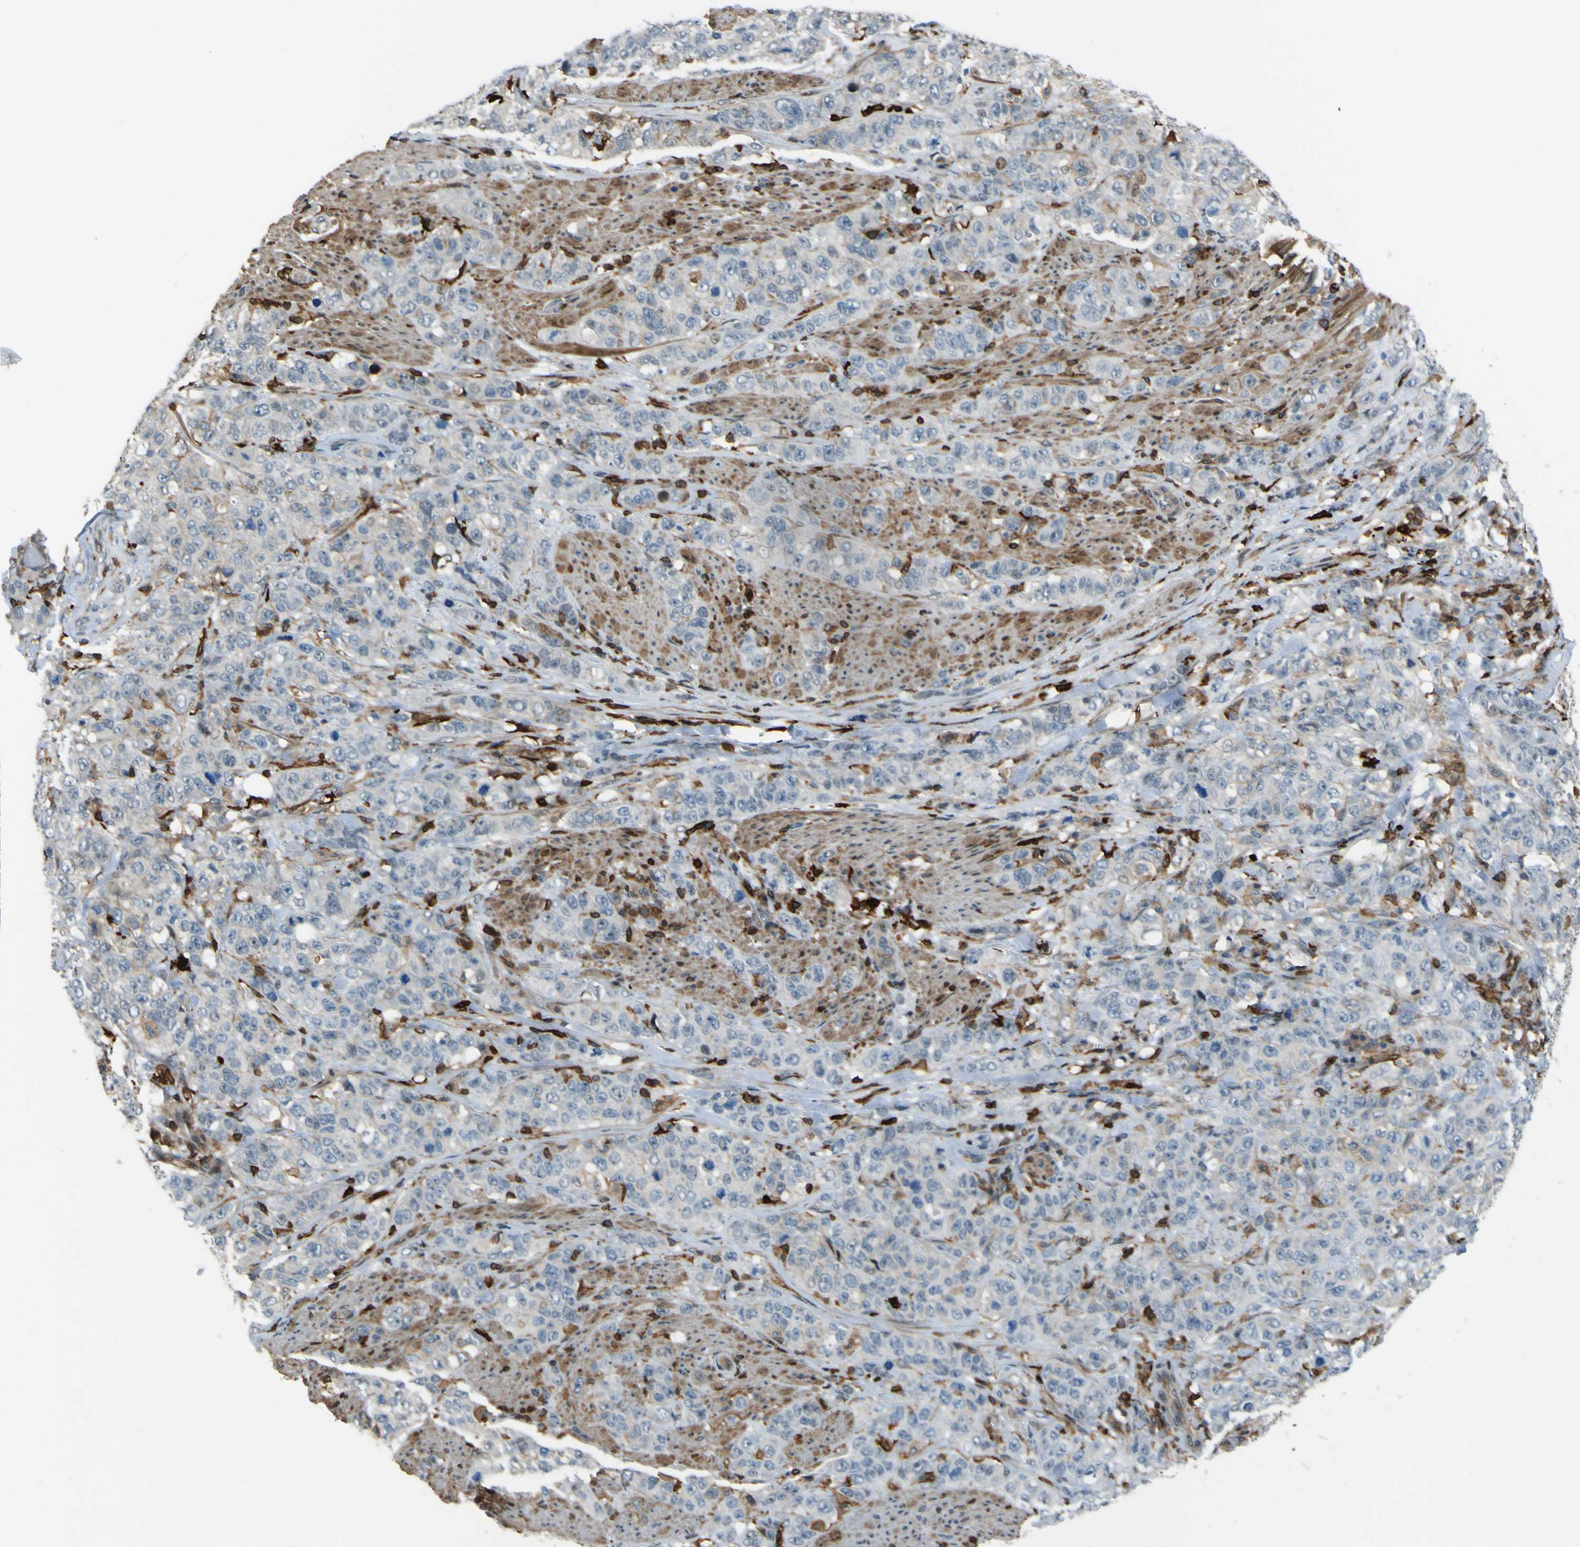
{"staining": {"intensity": "weak", "quantity": "<25%", "location": "cytoplasmic/membranous"}, "tissue": "stomach cancer", "cell_type": "Tumor cells", "image_type": "cancer", "snomed": [{"axis": "morphology", "description": "Adenocarcinoma, NOS"}, {"axis": "topography", "description": "Stomach"}], "caption": "Immunohistochemistry (IHC) of human stomach adenocarcinoma exhibits no expression in tumor cells.", "gene": "PCDHB5", "patient": {"sex": "male", "age": 48}}